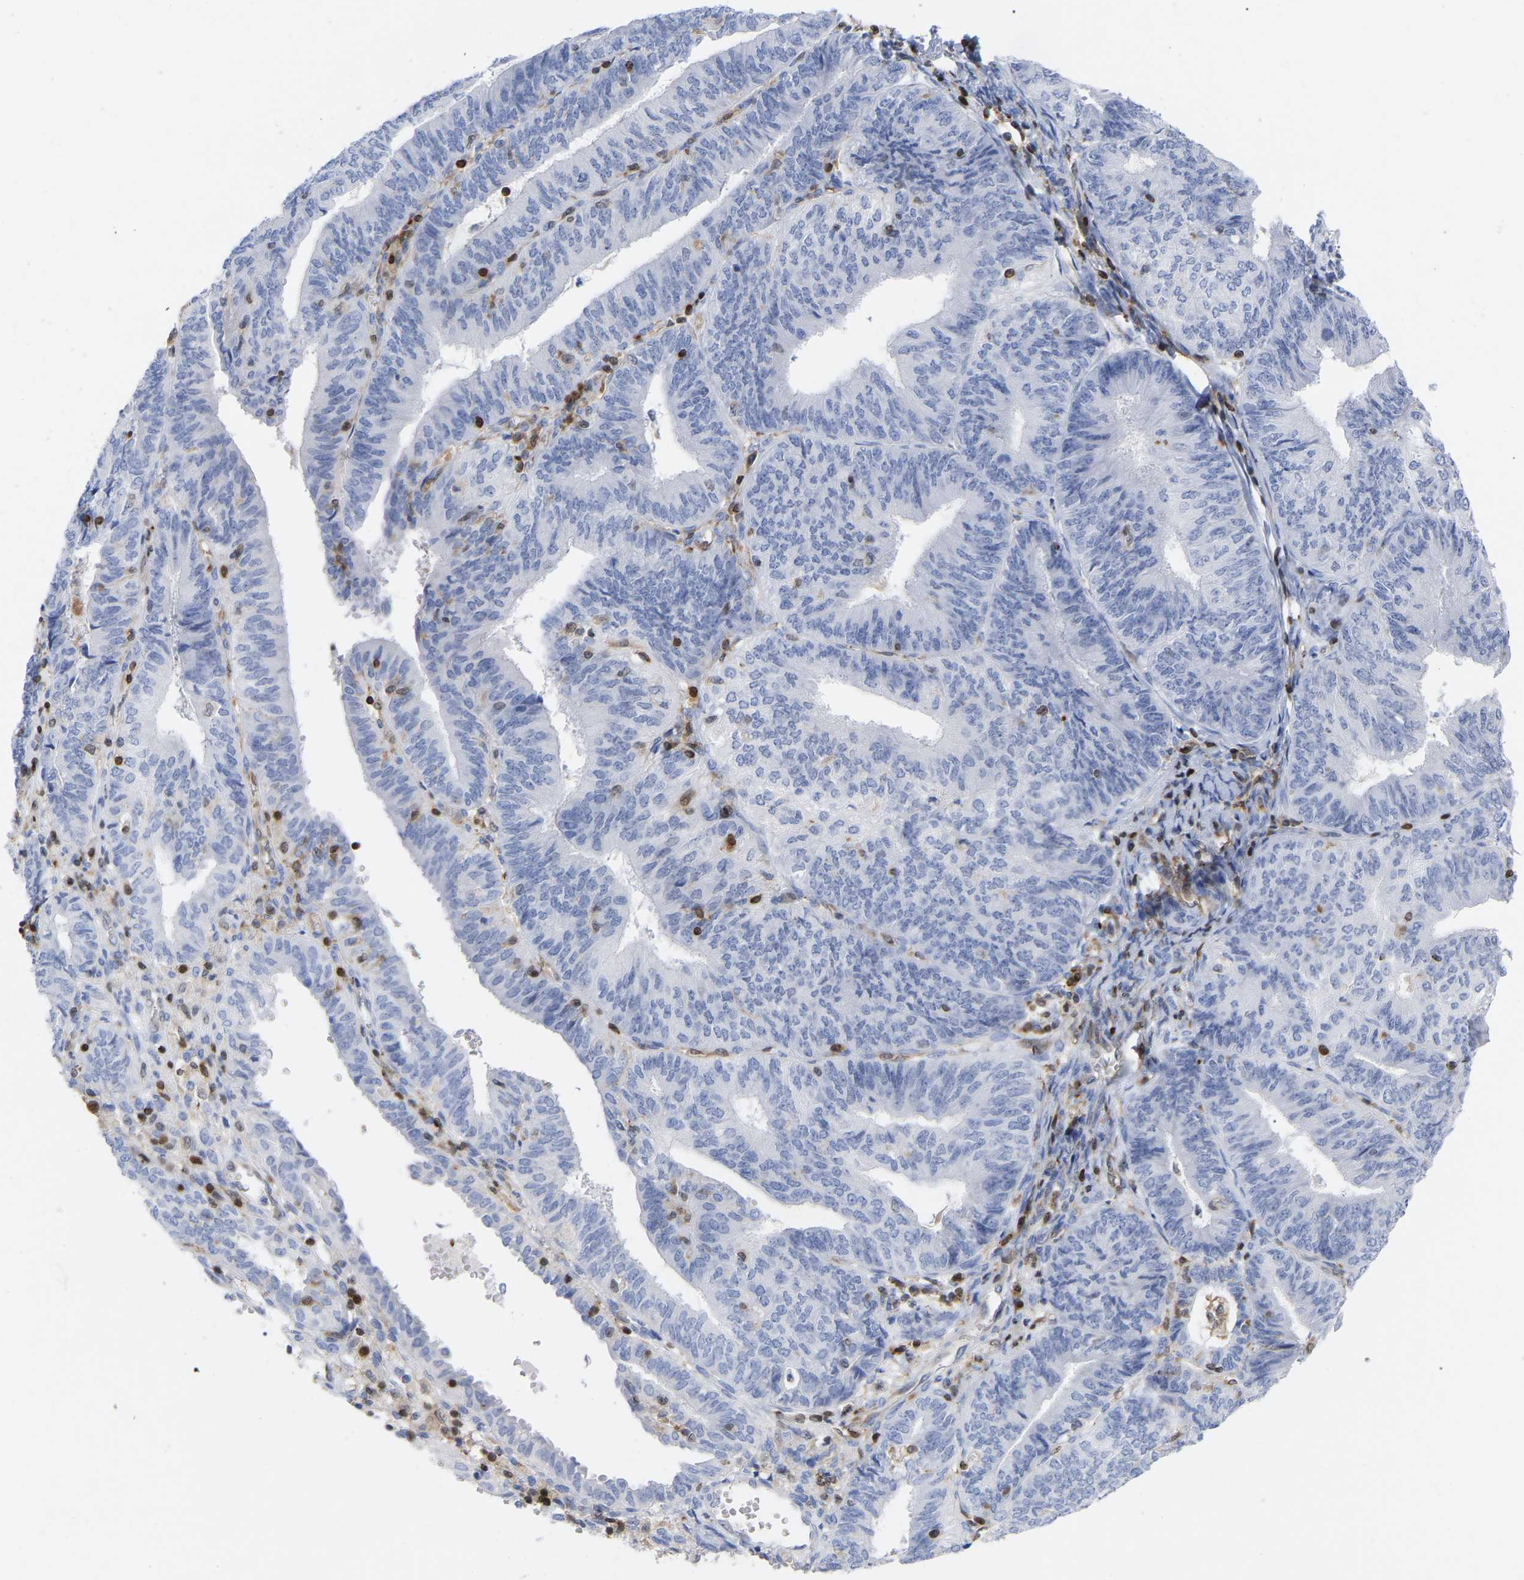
{"staining": {"intensity": "negative", "quantity": "none", "location": "none"}, "tissue": "endometrial cancer", "cell_type": "Tumor cells", "image_type": "cancer", "snomed": [{"axis": "morphology", "description": "Adenocarcinoma, NOS"}, {"axis": "topography", "description": "Endometrium"}], "caption": "This micrograph is of adenocarcinoma (endometrial) stained with immunohistochemistry to label a protein in brown with the nuclei are counter-stained blue. There is no positivity in tumor cells.", "gene": "GIMAP4", "patient": {"sex": "female", "age": 58}}